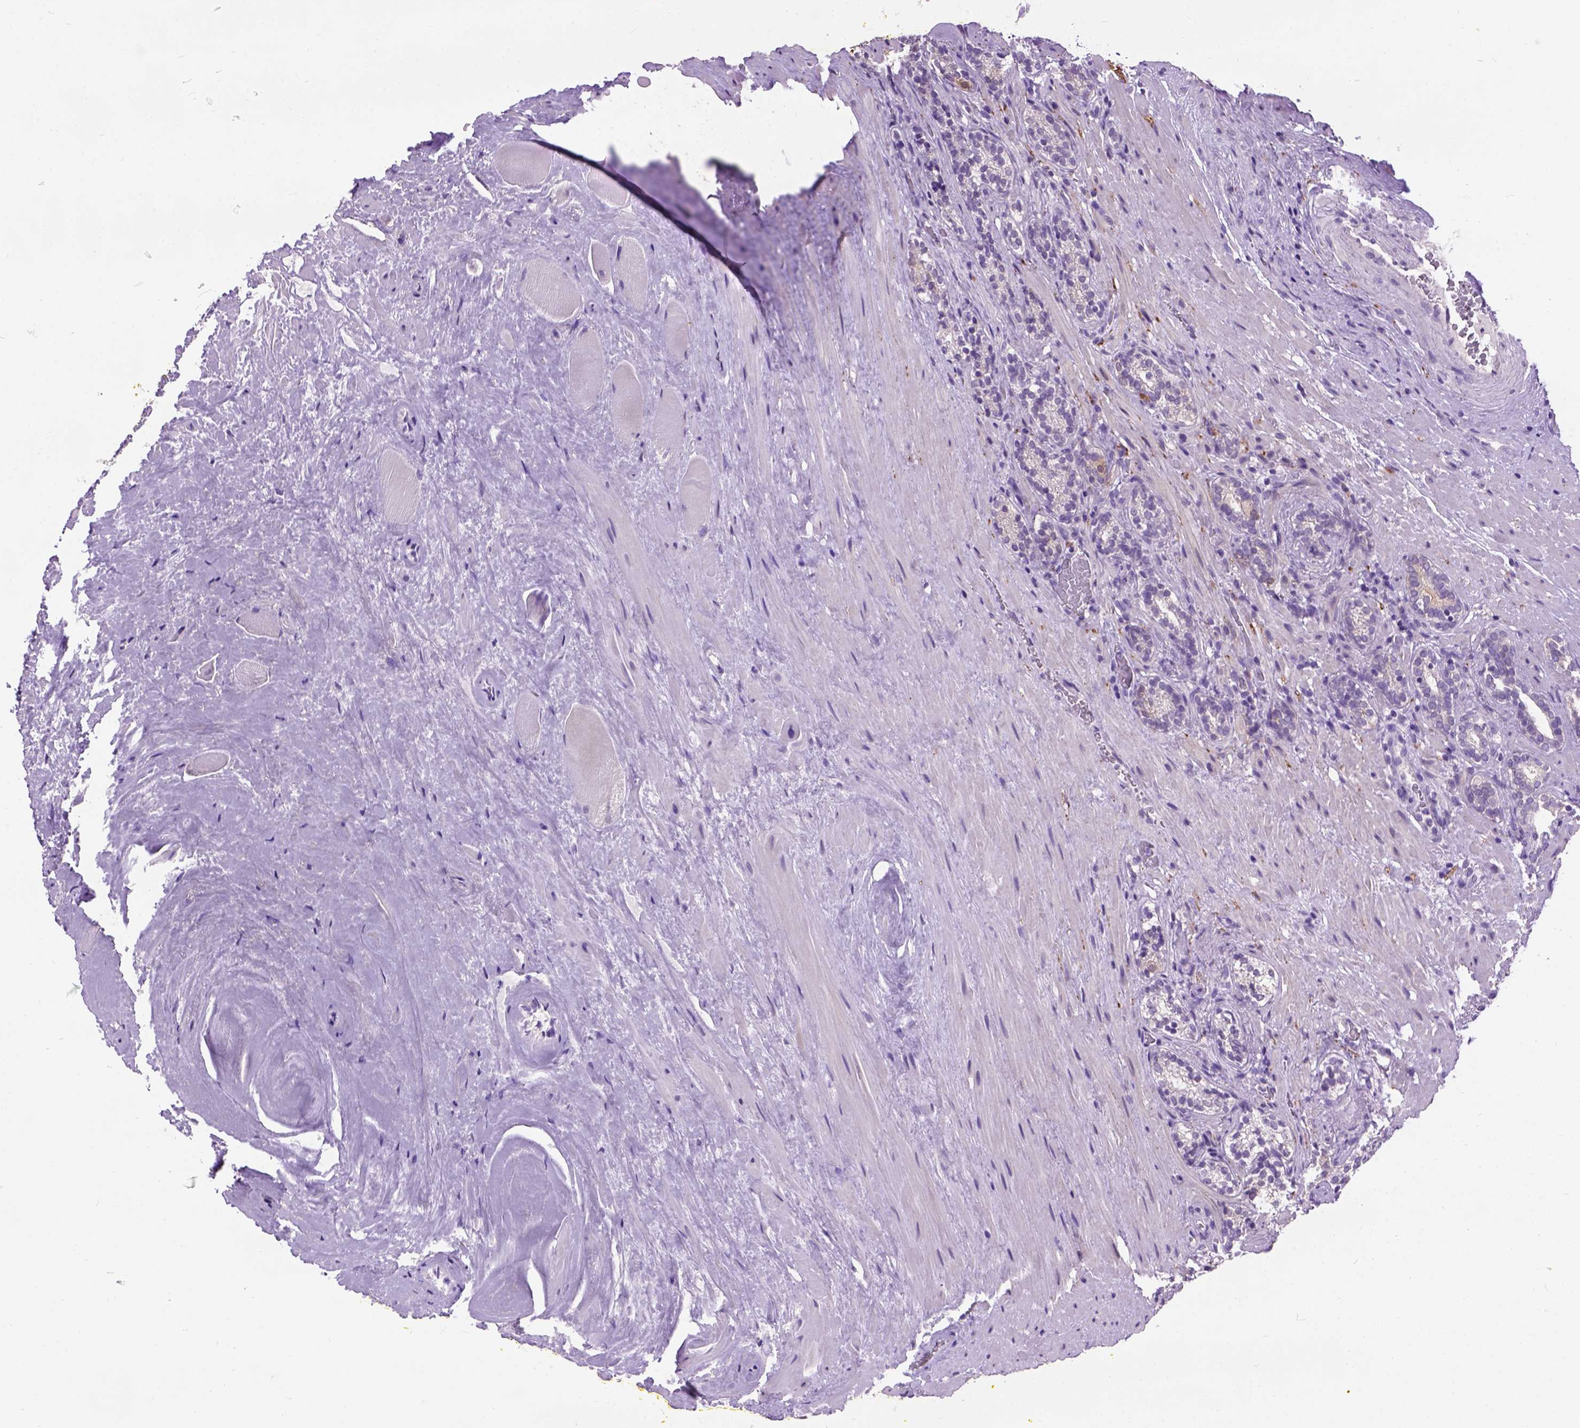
{"staining": {"intensity": "negative", "quantity": "none", "location": "none"}, "tissue": "prostate cancer", "cell_type": "Tumor cells", "image_type": "cancer", "snomed": [{"axis": "morphology", "description": "Adenocarcinoma, NOS"}, {"axis": "topography", "description": "Prostate"}], "caption": "Micrograph shows no protein positivity in tumor cells of adenocarcinoma (prostate) tissue.", "gene": "MAPT", "patient": {"sex": "male", "age": 66}}